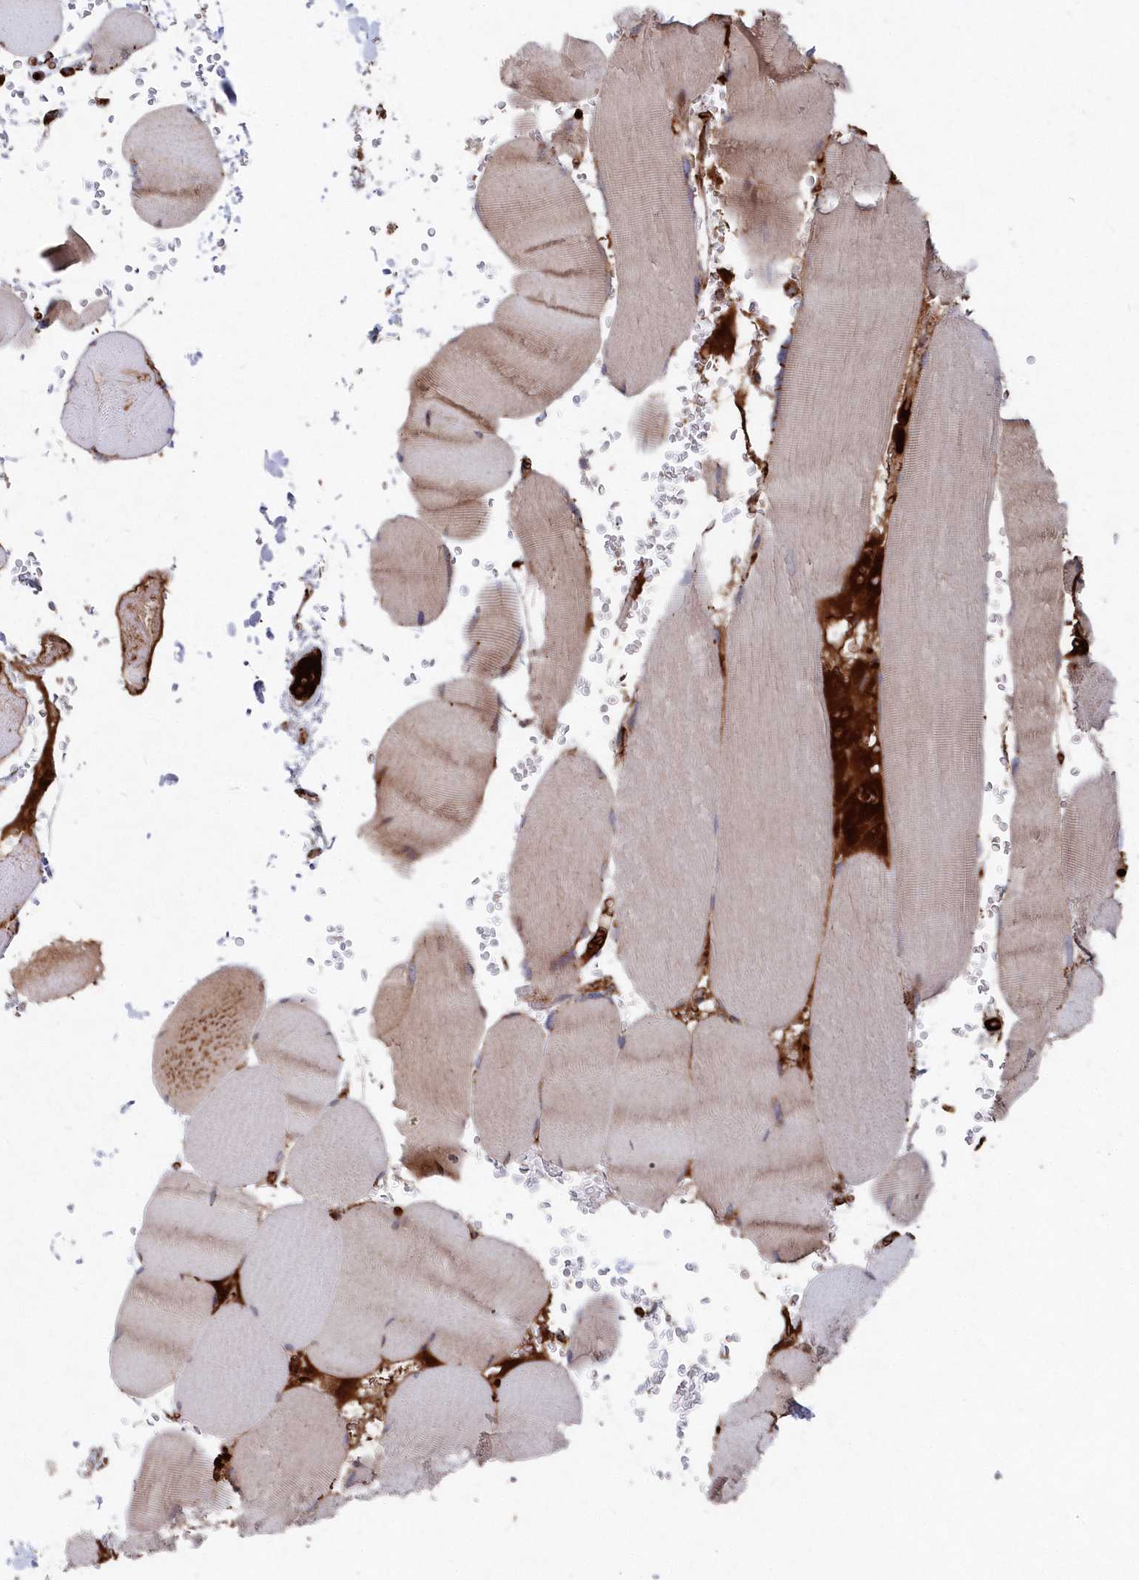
{"staining": {"intensity": "moderate", "quantity": "<25%", "location": "cytoplasmic/membranous"}, "tissue": "skeletal muscle", "cell_type": "Myocytes", "image_type": "normal", "snomed": [{"axis": "morphology", "description": "Normal tissue, NOS"}, {"axis": "topography", "description": "Skeletal muscle"}, {"axis": "topography", "description": "Head-Neck"}], "caption": "This is a photomicrograph of immunohistochemistry staining of unremarkable skeletal muscle, which shows moderate staining in the cytoplasmic/membranous of myocytes.", "gene": "ABHD14B", "patient": {"sex": "male", "age": 66}}